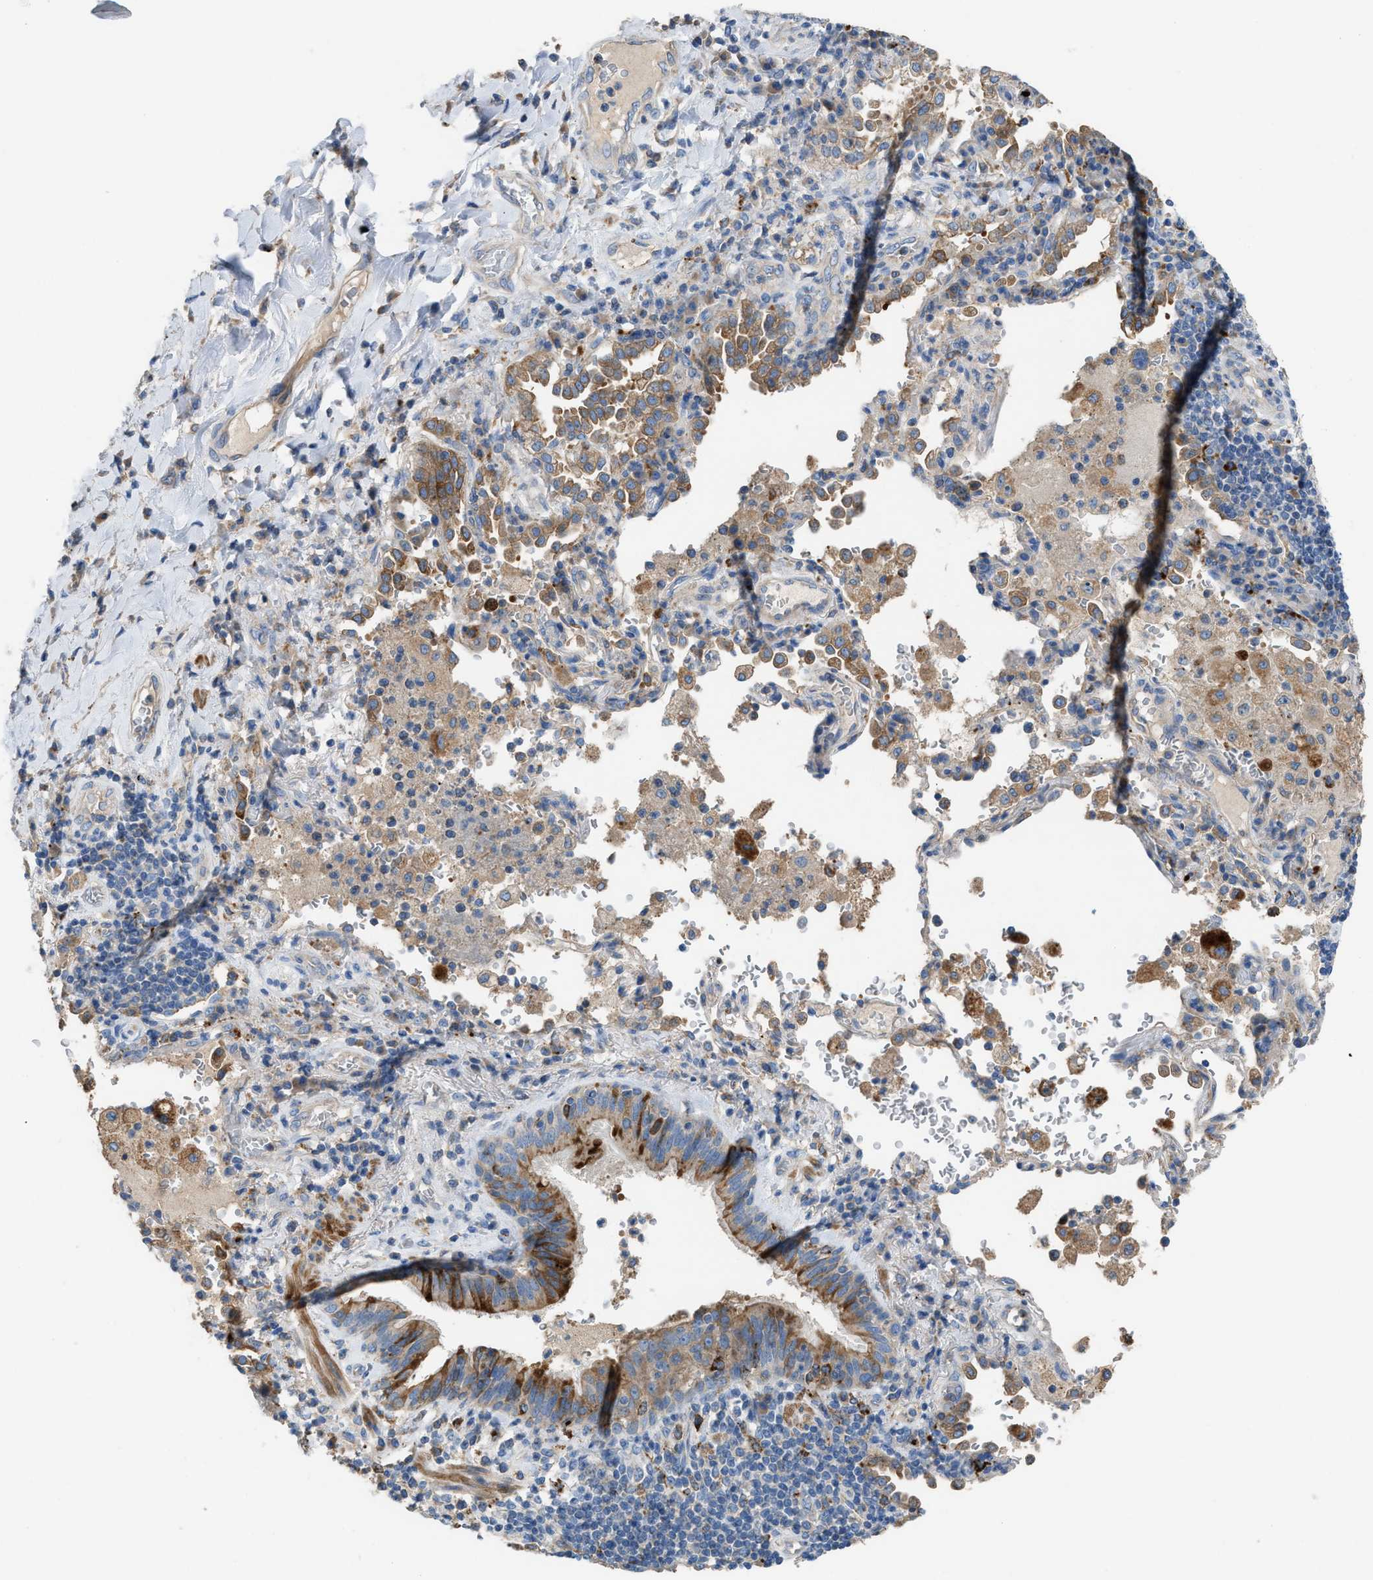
{"staining": {"intensity": "moderate", "quantity": "25%-75%", "location": "cytoplasmic/membranous"}, "tissue": "lung cancer", "cell_type": "Tumor cells", "image_type": "cancer", "snomed": [{"axis": "morphology", "description": "Adenocarcinoma, NOS"}, {"axis": "topography", "description": "Lung"}], "caption": "This image shows lung cancer (adenocarcinoma) stained with immunohistochemistry to label a protein in brown. The cytoplasmic/membranous of tumor cells show moderate positivity for the protein. Nuclei are counter-stained blue.", "gene": "AOAH", "patient": {"sex": "male", "age": 64}}